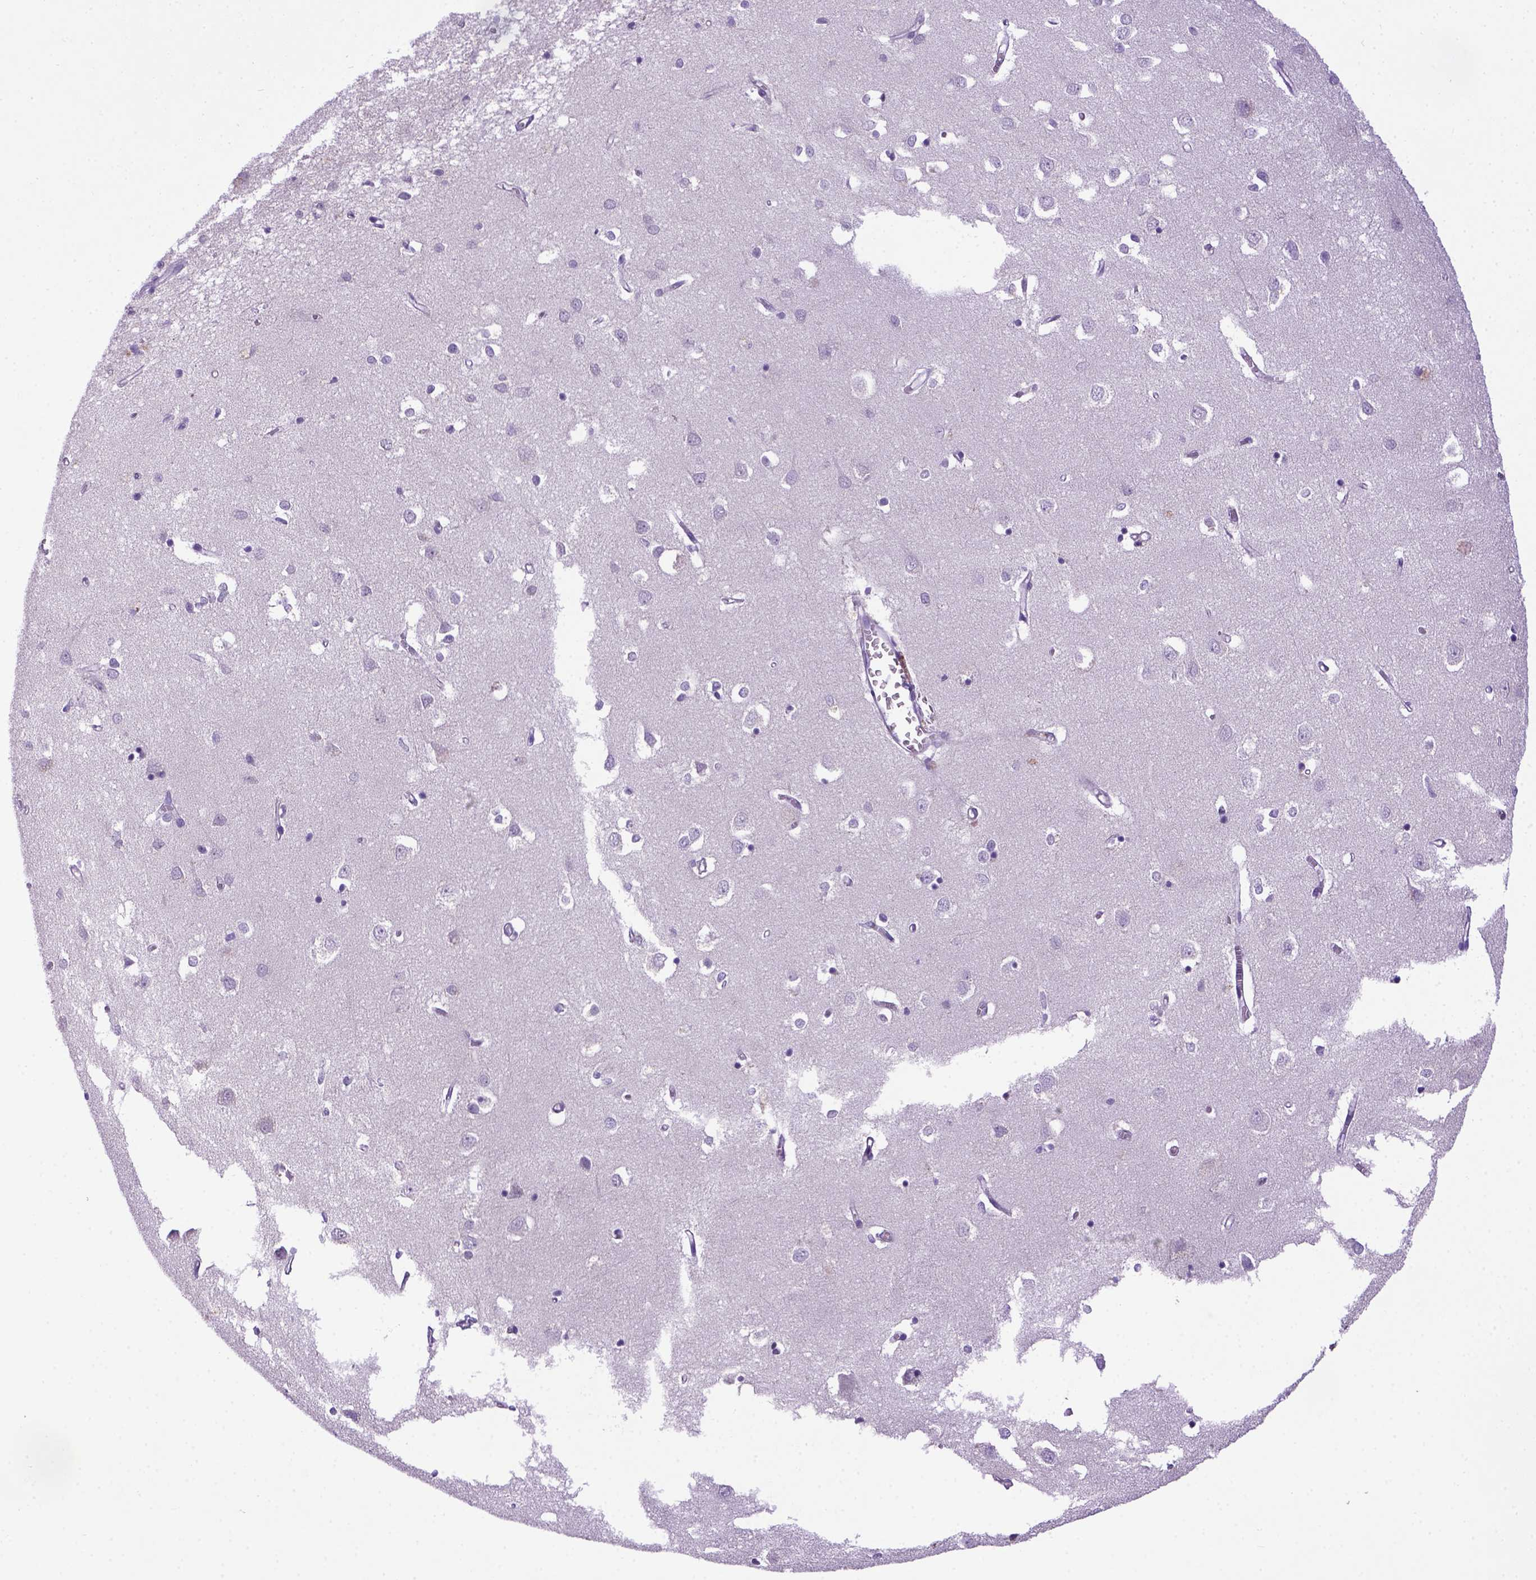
{"staining": {"intensity": "negative", "quantity": "none", "location": "none"}, "tissue": "cerebral cortex", "cell_type": "Endothelial cells", "image_type": "normal", "snomed": [{"axis": "morphology", "description": "Normal tissue, NOS"}, {"axis": "topography", "description": "Cerebral cortex"}], "caption": "The photomicrograph demonstrates no staining of endothelial cells in benign cerebral cortex.", "gene": "CDH1", "patient": {"sex": "male", "age": 70}}